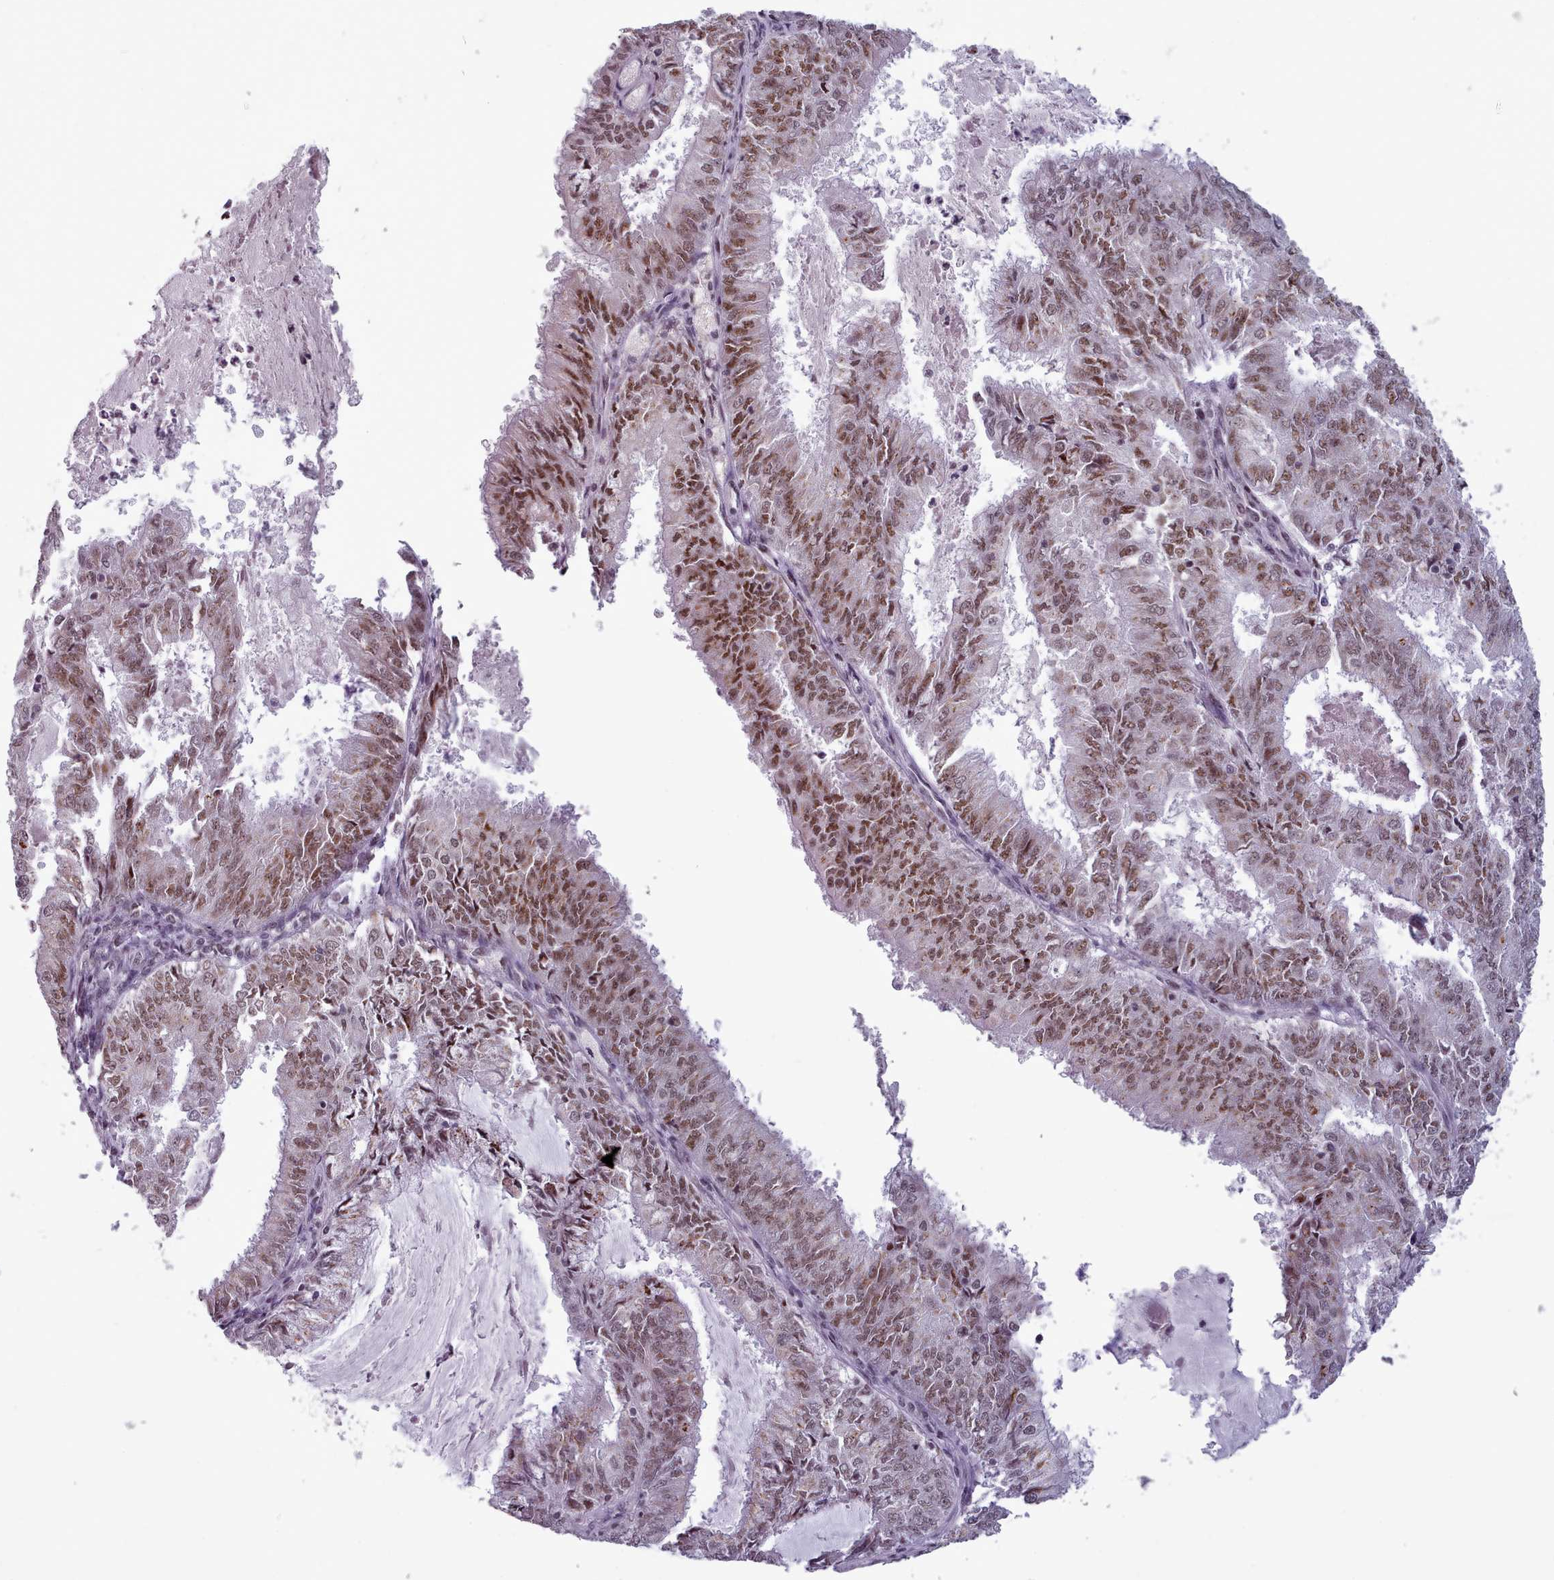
{"staining": {"intensity": "moderate", "quantity": "25%-75%", "location": "nuclear"}, "tissue": "endometrial cancer", "cell_type": "Tumor cells", "image_type": "cancer", "snomed": [{"axis": "morphology", "description": "Adenocarcinoma, NOS"}, {"axis": "topography", "description": "Endometrium"}], "caption": "Tumor cells exhibit medium levels of moderate nuclear expression in about 25%-75% of cells in adenocarcinoma (endometrial).", "gene": "SRSF9", "patient": {"sex": "female", "age": 57}}